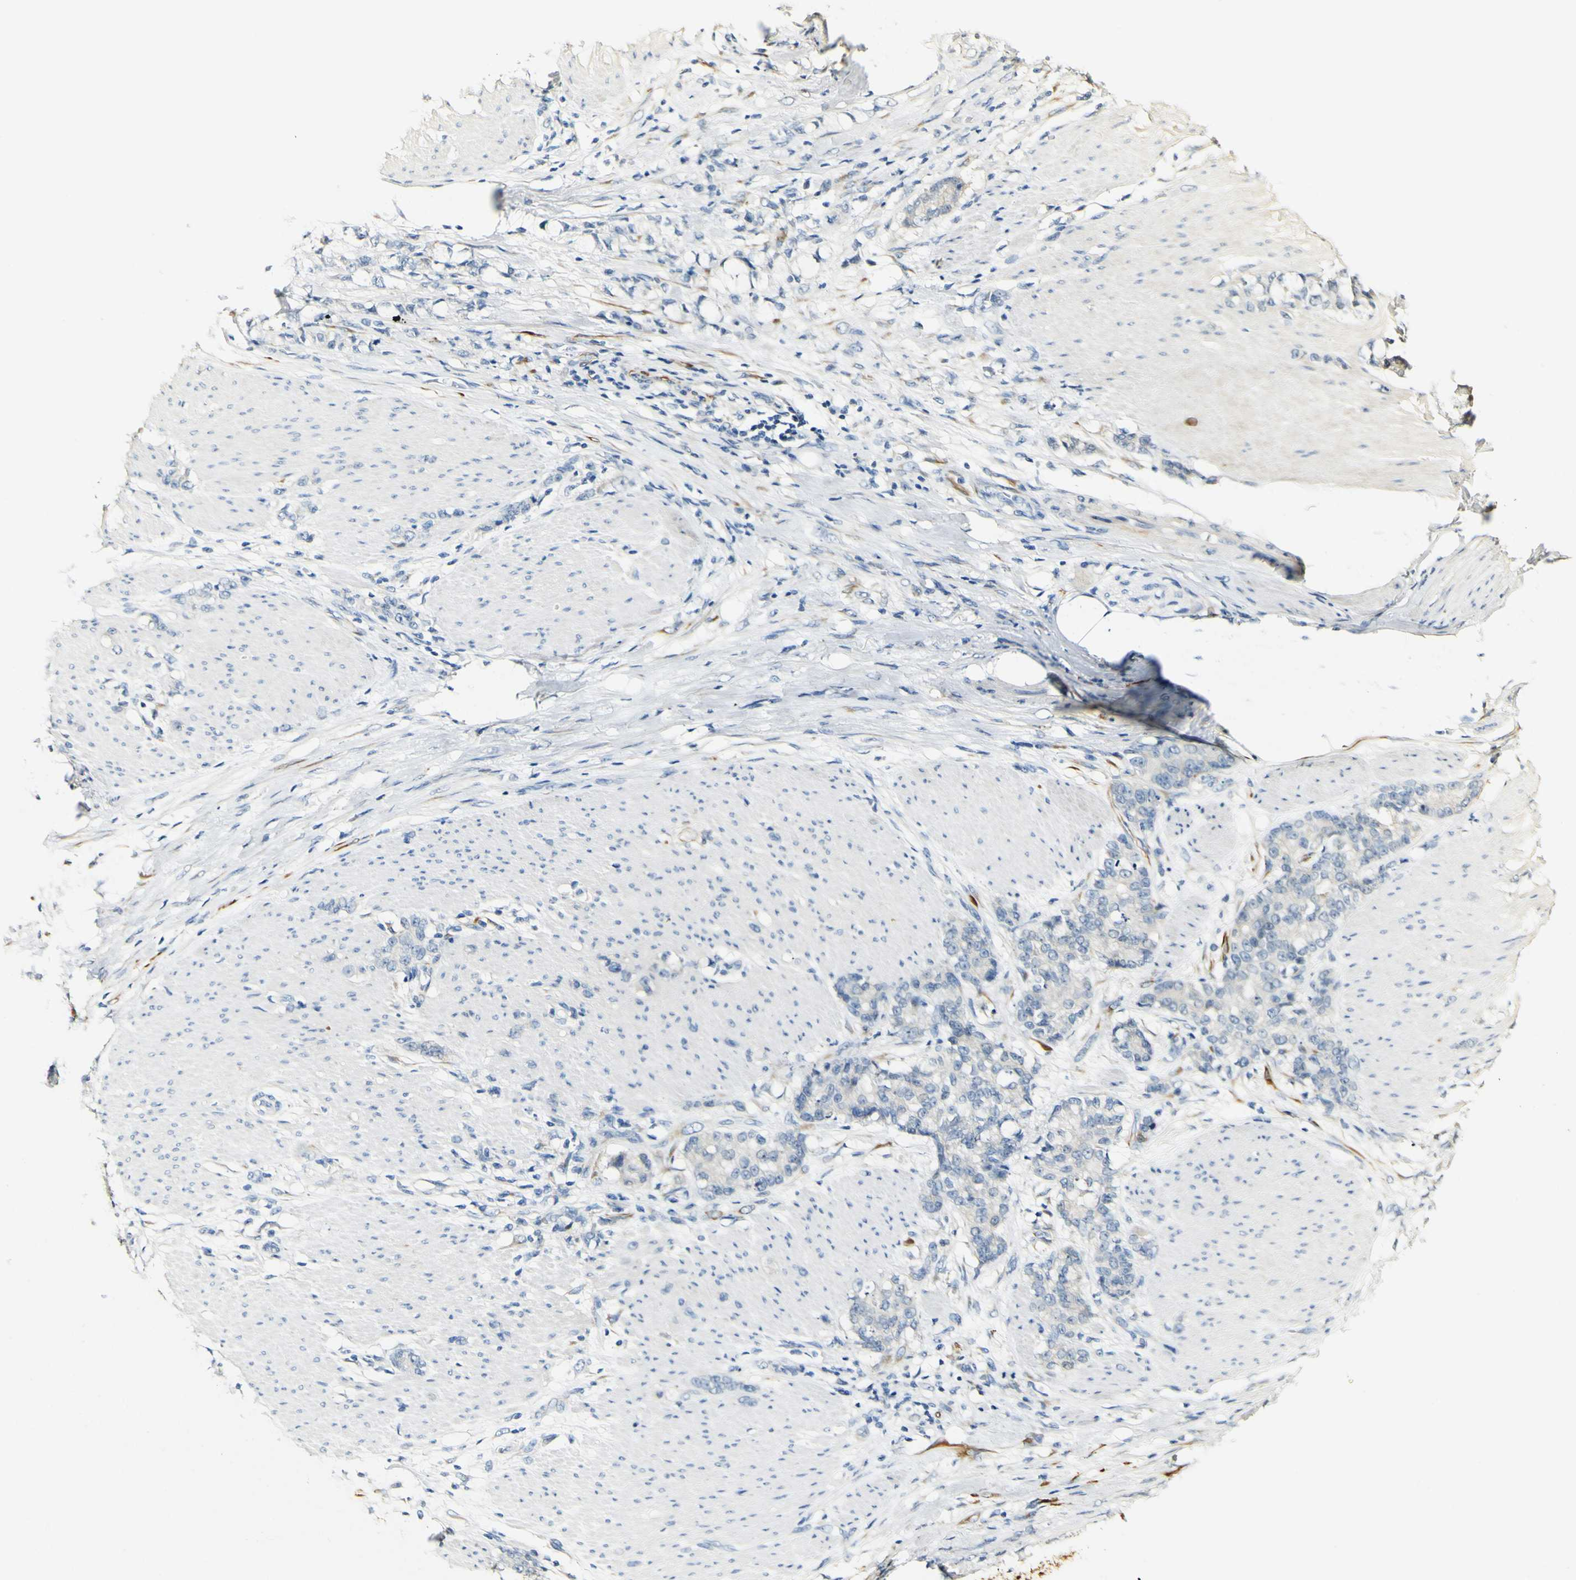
{"staining": {"intensity": "negative", "quantity": "none", "location": "none"}, "tissue": "stomach cancer", "cell_type": "Tumor cells", "image_type": "cancer", "snomed": [{"axis": "morphology", "description": "Adenocarcinoma, NOS"}, {"axis": "topography", "description": "Stomach, lower"}], "caption": "Immunohistochemistry of human stomach cancer demonstrates no staining in tumor cells.", "gene": "FMO3", "patient": {"sex": "male", "age": 88}}